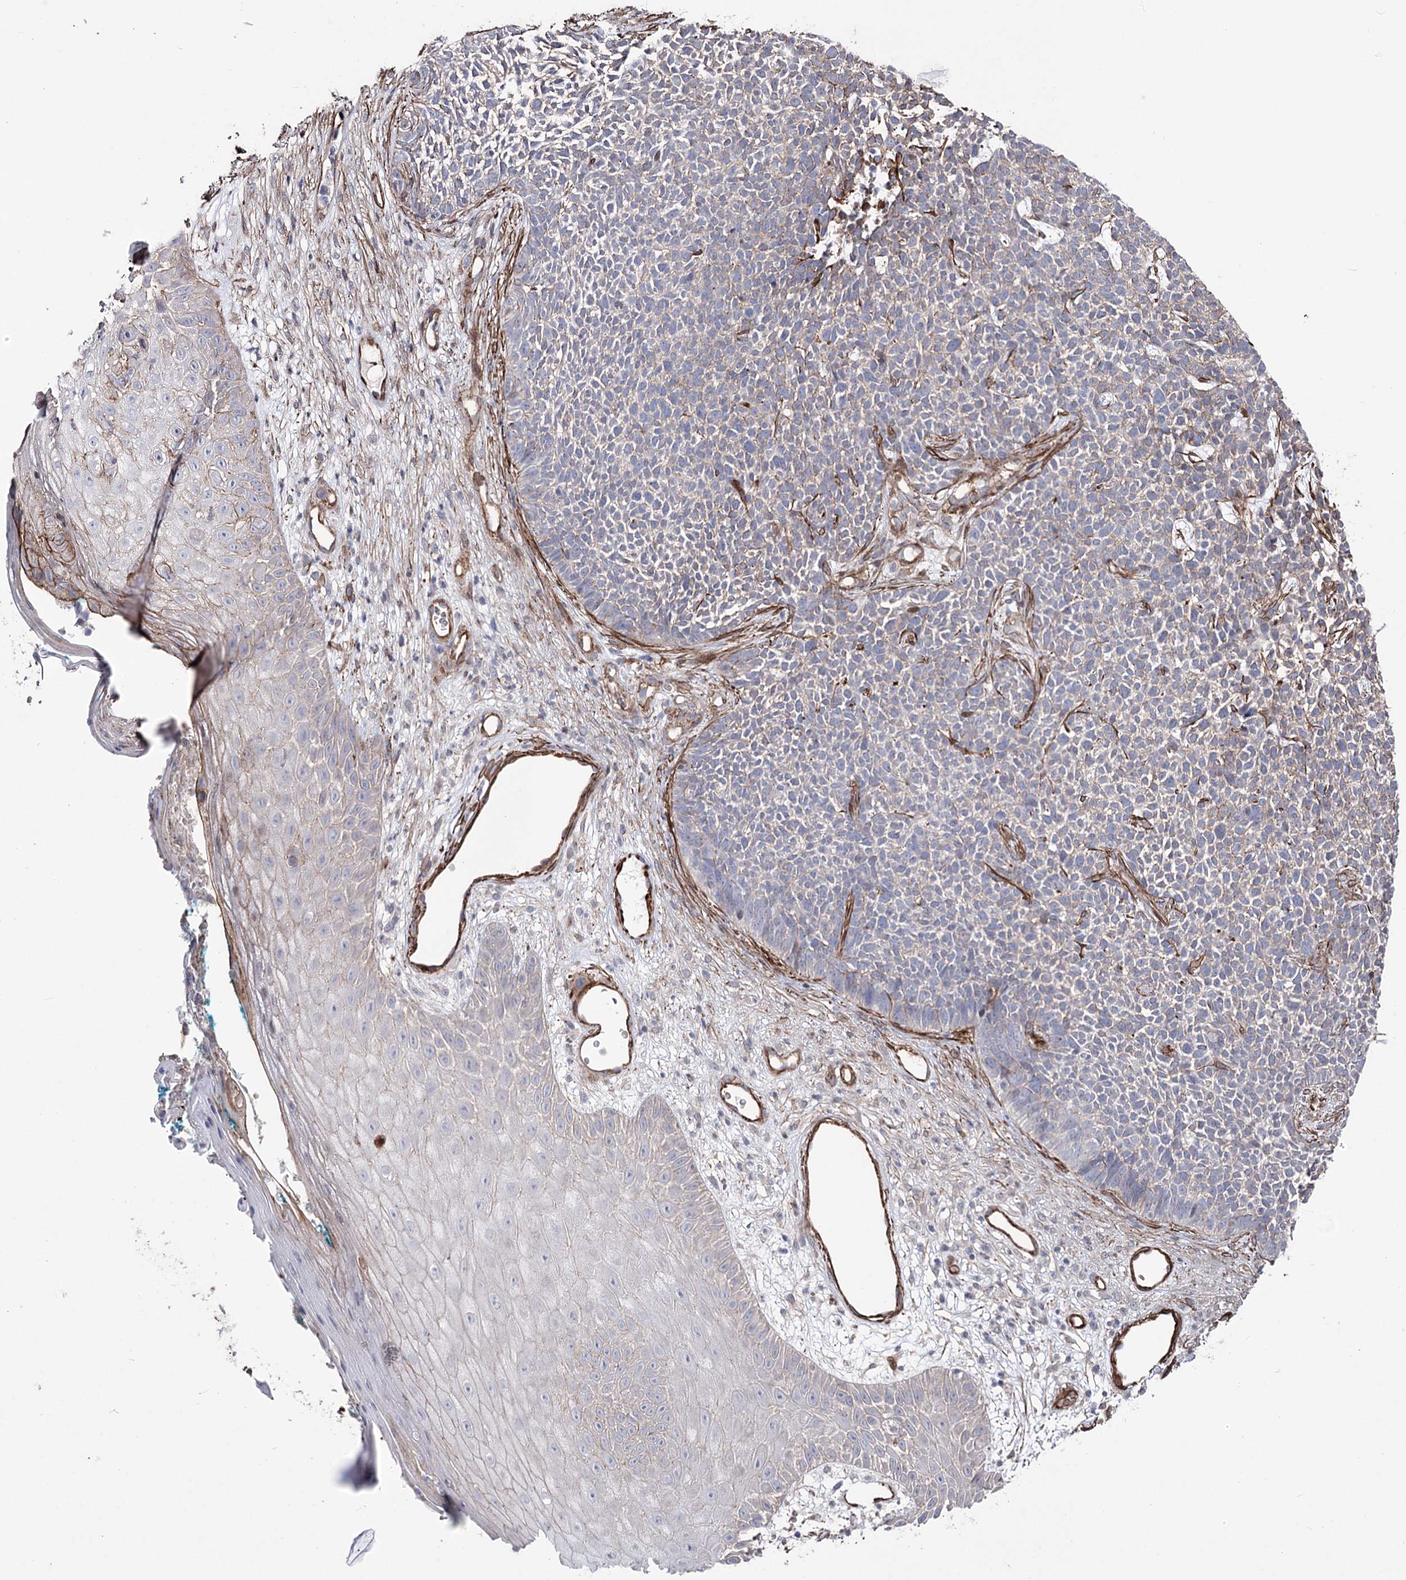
{"staining": {"intensity": "moderate", "quantity": "<25%", "location": "cytoplasmic/membranous"}, "tissue": "skin cancer", "cell_type": "Tumor cells", "image_type": "cancer", "snomed": [{"axis": "morphology", "description": "Basal cell carcinoma"}, {"axis": "topography", "description": "Skin"}], "caption": "An image of human basal cell carcinoma (skin) stained for a protein exhibits moderate cytoplasmic/membranous brown staining in tumor cells. The staining was performed using DAB to visualize the protein expression in brown, while the nuclei were stained in blue with hematoxylin (Magnification: 20x).", "gene": "ARHGAP20", "patient": {"sex": "female", "age": 84}}